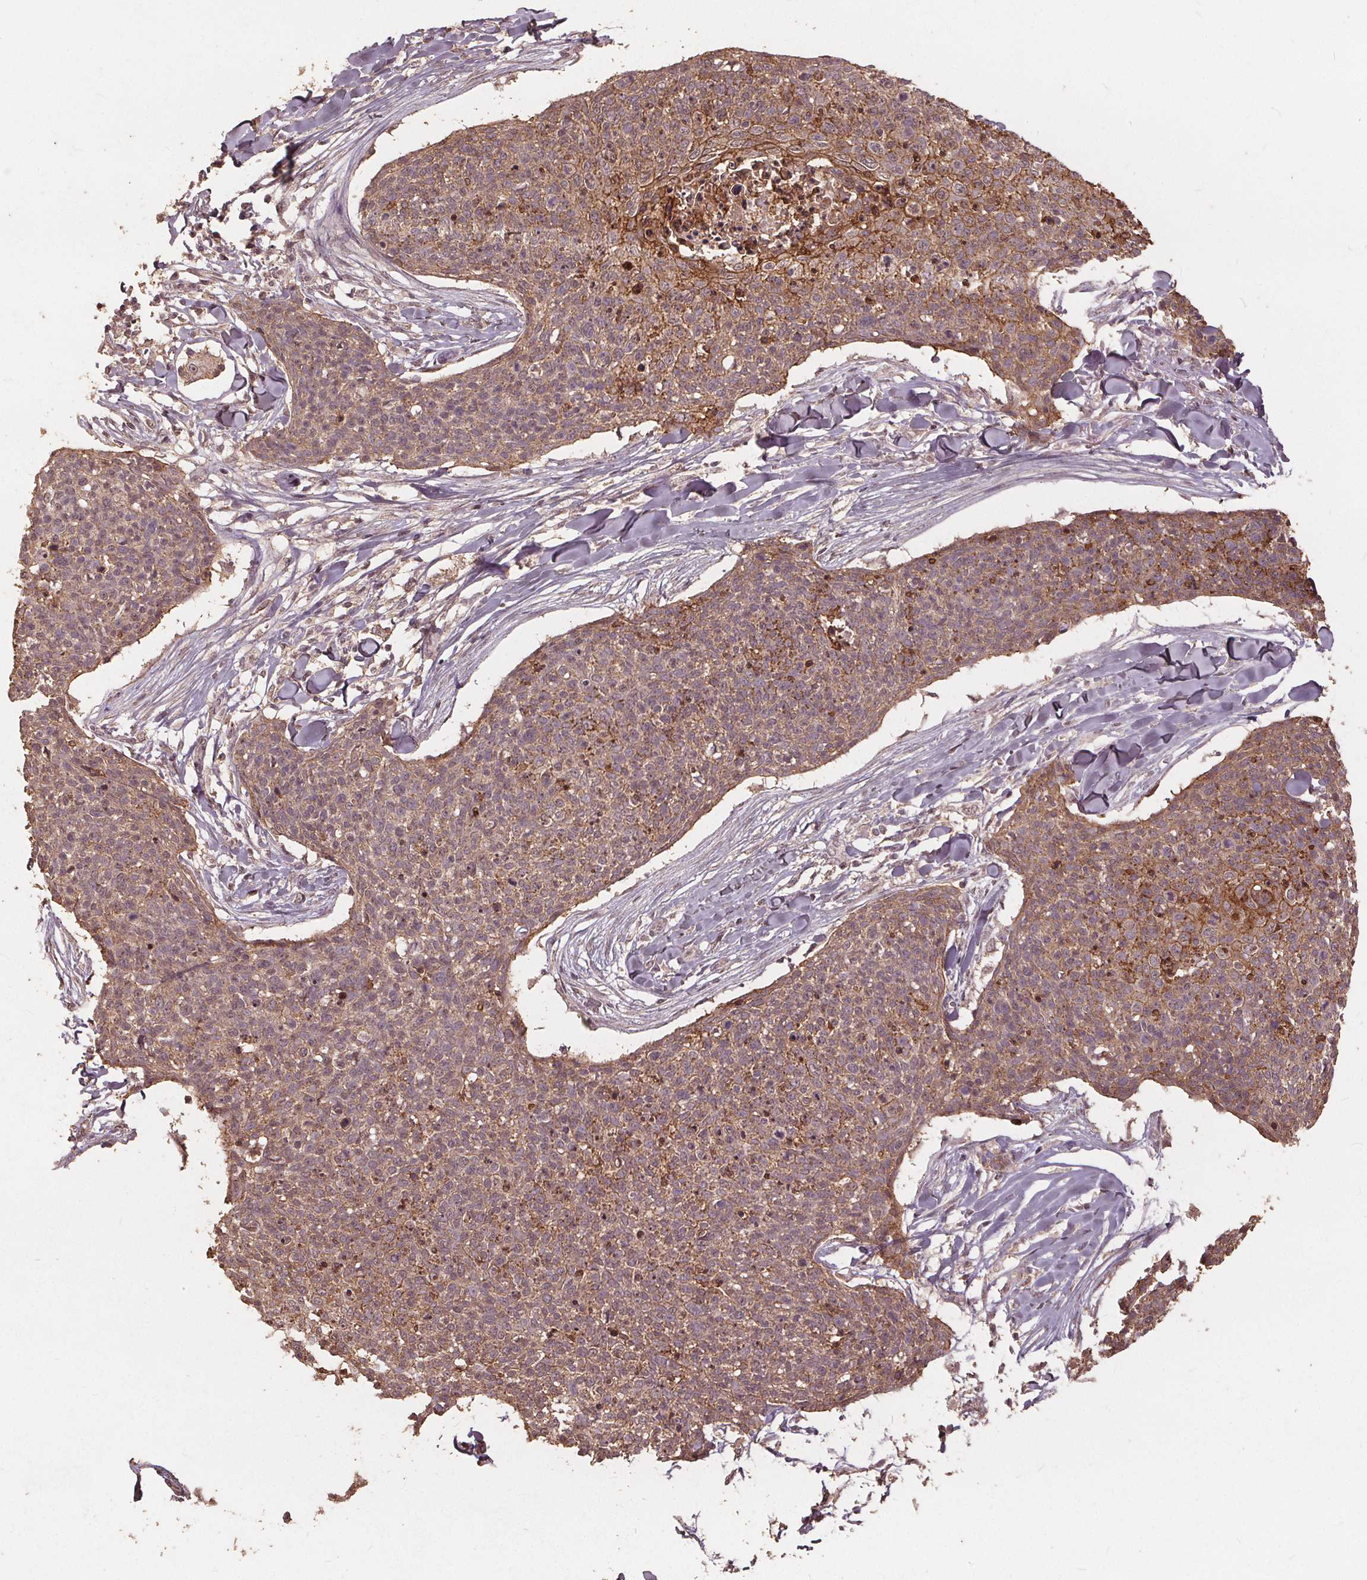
{"staining": {"intensity": "moderate", "quantity": ">75%", "location": "cytoplasmic/membranous"}, "tissue": "skin cancer", "cell_type": "Tumor cells", "image_type": "cancer", "snomed": [{"axis": "morphology", "description": "Squamous cell carcinoma, NOS"}, {"axis": "topography", "description": "Skin"}, {"axis": "topography", "description": "Vulva"}], "caption": "Moderate cytoplasmic/membranous expression for a protein is present in approximately >75% of tumor cells of squamous cell carcinoma (skin) using immunohistochemistry (IHC).", "gene": "DSG3", "patient": {"sex": "female", "age": 75}}